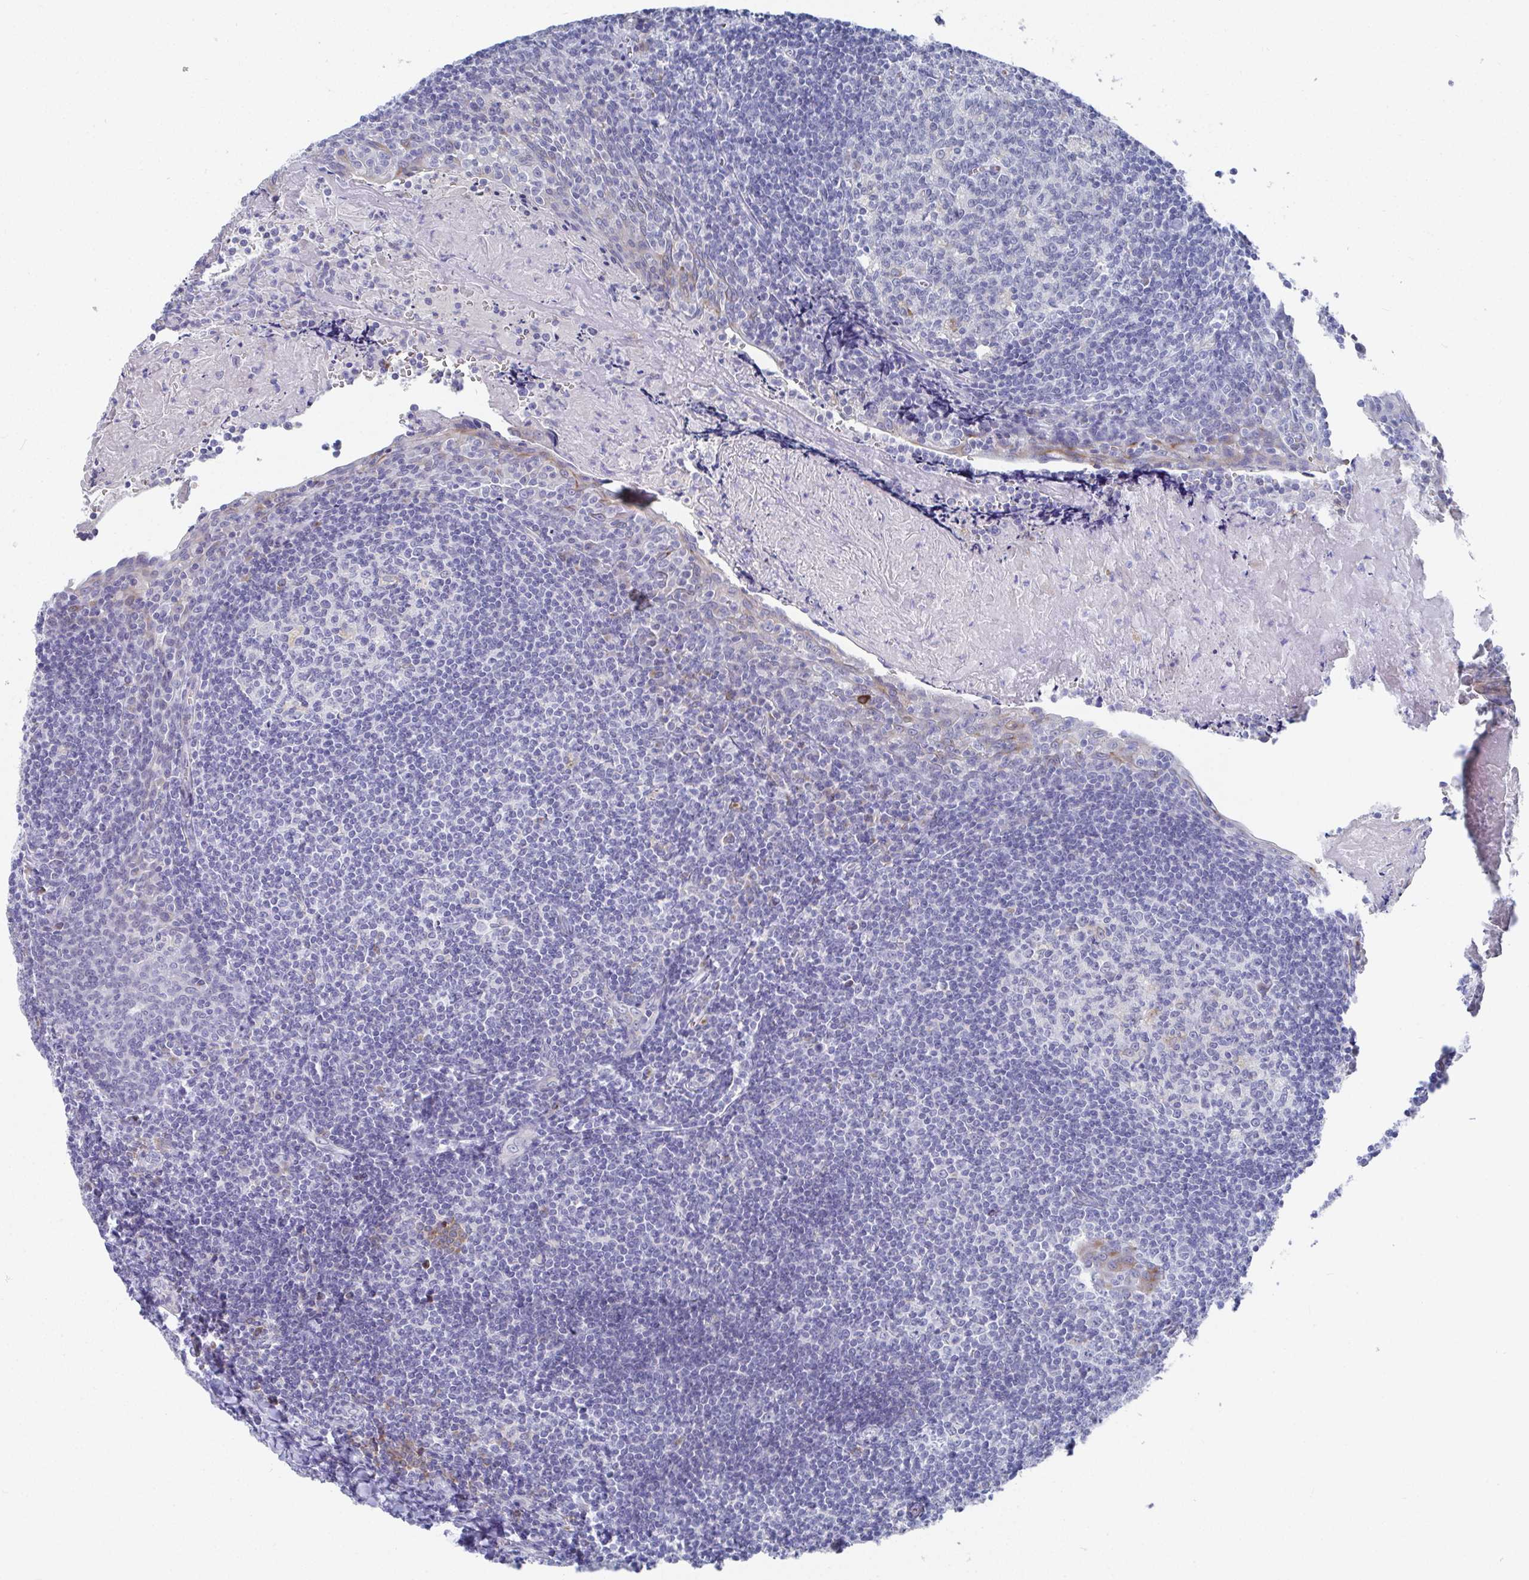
{"staining": {"intensity": "negative", "quantity": "none", "location": "none"}, "tissue": "tonsil", "cell_type": "Germinal center cells", "image_type": "normal", "snomed": [{"axis": "morphology", "description": "Normal tissue, NOS"}, {"axis": "morphology", "description": "Inflammation, NOS"}, {"axis": "topography", "description": "Tonsil"}], "caption": "Histopathology image shows no significant protein staining in germinal center cells of benign tonsil.", "gene": "TAS2R39", "patient": {"sex": "female", "age": 31}}